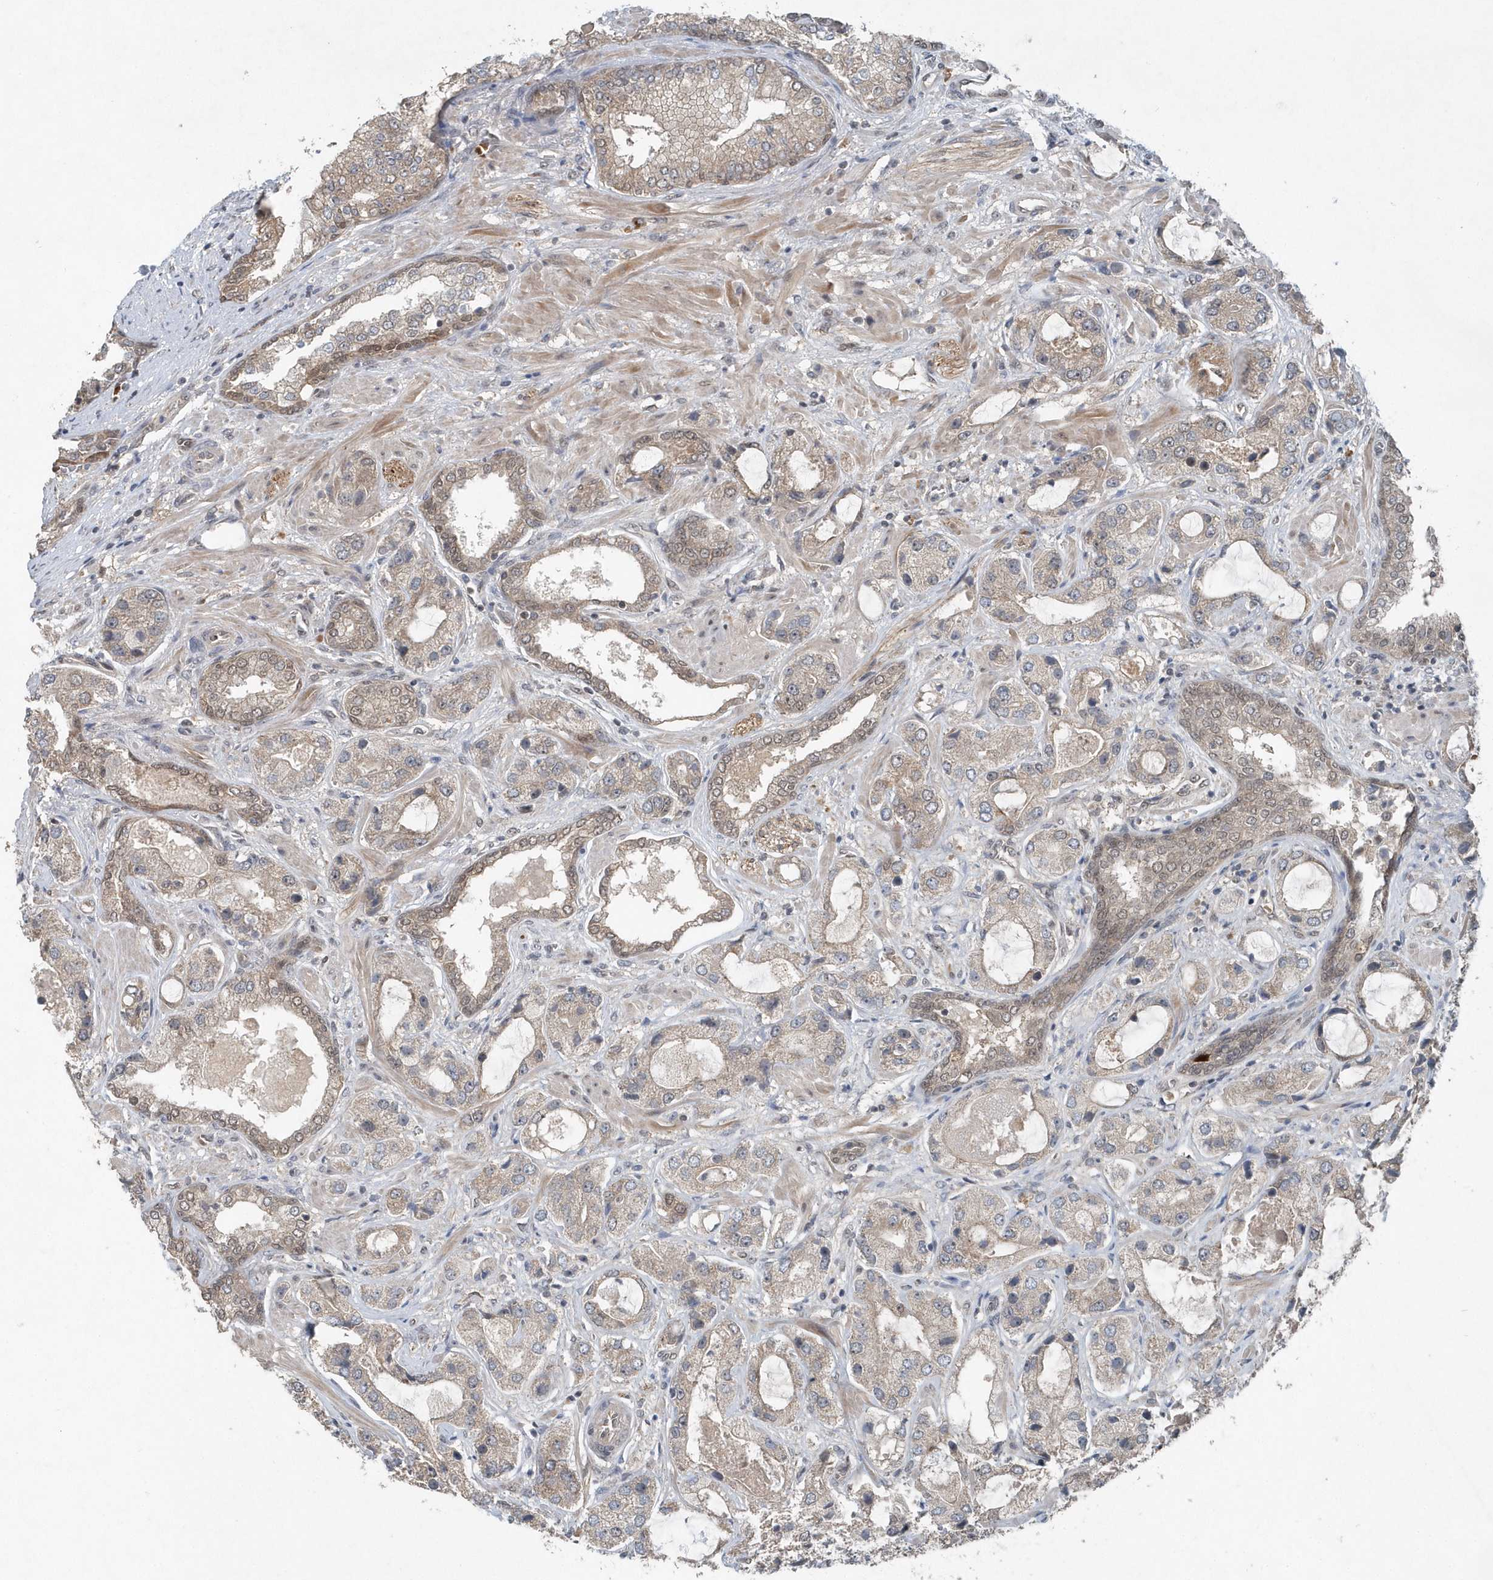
{"staining": {"intensity": "weak", "quantity": "<25%", "location": "cytoplasmic/membranous"}, "tissue": "prostate cancer", "cell_type": "Tumor cells", "image_type": "cancer", "snomed": [{"axis": "morphology", "description": "Normal tissue, NOS"}, {"axis": "morphology", "description": "Adenocarcinoma, High grade"}, {"axis": "topography", "description": "Prostate"}, {"axis": "topography", "description": "Peripheral nerve tissue"}], "caption": "Tumor cells are negative for protein expression in human prostate high-grade adenocarcinoma. (Brightfield microscopy of DAB immunohistochemistry (IHC) at high magnification).", "gene": "QTRT2", "patient": {"sex": "male", "age": 59}}